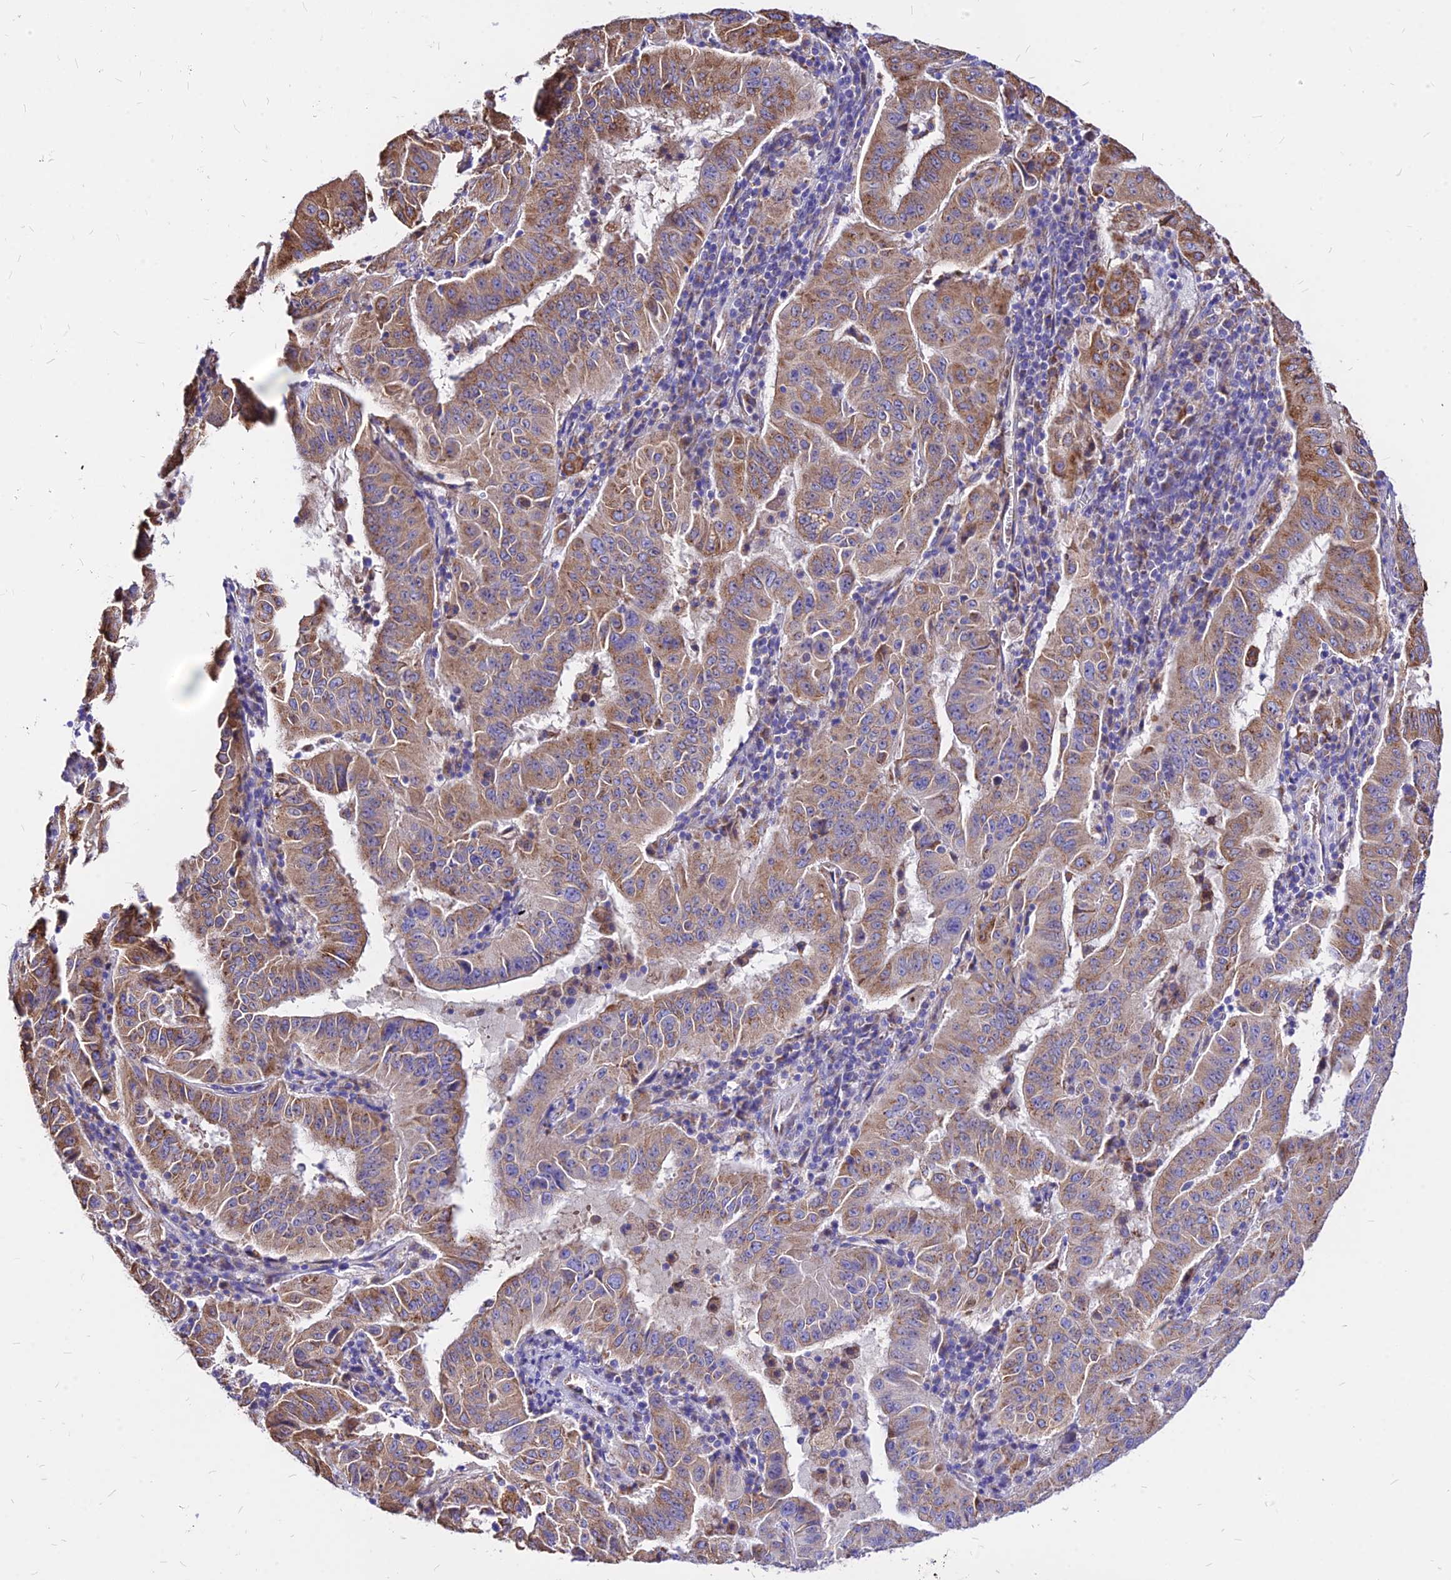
{"staining": {"intensity": "moderate", "quantity": ">75%", "location": "cytoplasmic/membranous"}, "tissue": "pancreatic cancer", "cell_type": "Tumor cells", "image_type": "cancer", "snomed": [{"axis": "morphology", "description": "Adenocarcinoma, NOS"}, {"axis": "topography", "description": "Pancreas"}], "caption": "A micrograph of human pancreatic adenocarcinoma stained for a protein demonstrates moderate cytoplasmic/membranous brown staining in tumor cells.", "gene": "MRPL3", "patient": {"sex": "male", "age": 63}}